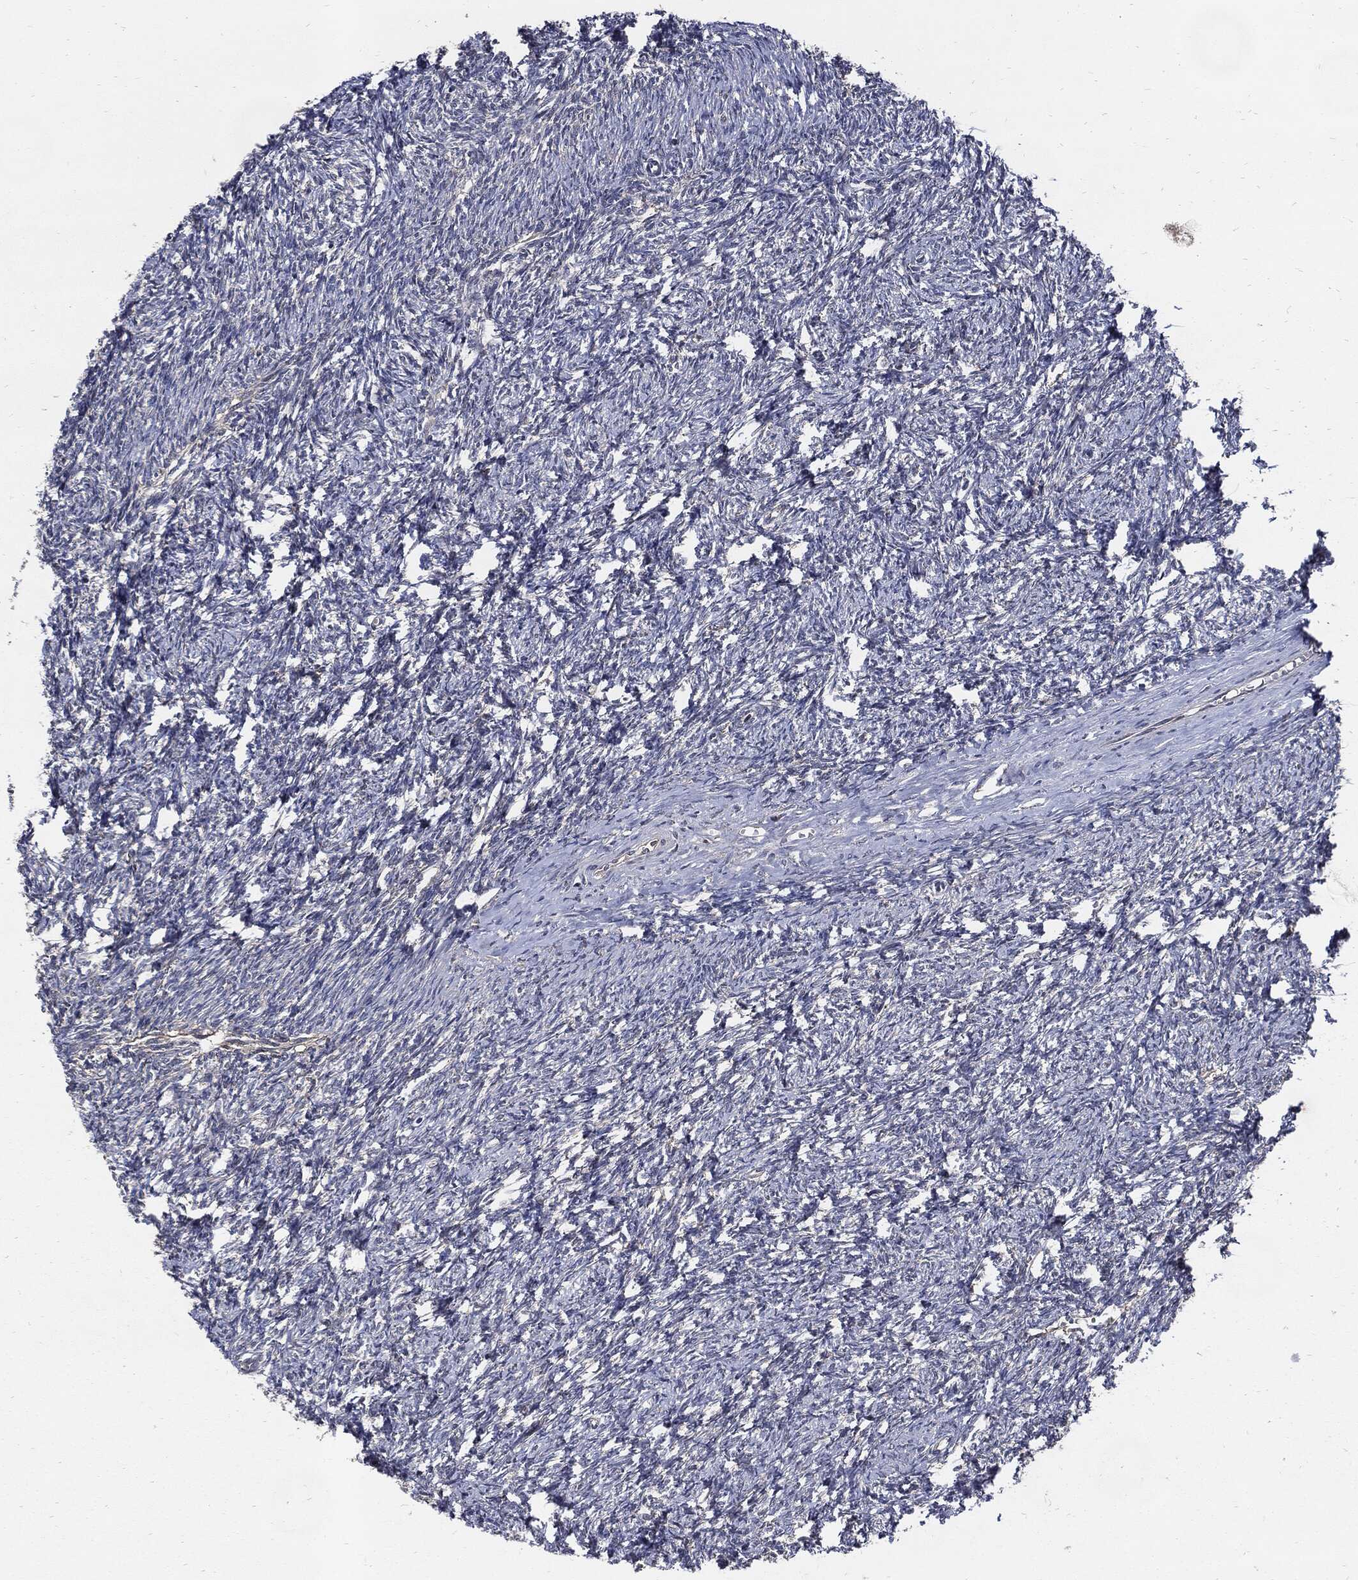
{"staining": {"intensity": "weak", "quantity": "25%-75%", "location": "cytoplasmic/membranous"}, "tissue": "ovary", "cell_type": "Follicle cells", "image_type": "normal", "snomed": [{"axis": "morphology", "description": "Normal tissue, NOS"}, {"axis": "topography", "description": "Fallopian tube"}, {"axis": "topography", "description": "Ovary"}], "caption": "The immunohistochemical stain shows weak cytoplasmic/membranous staining in follicle cells of benign ovary.", "gene": "SLC31A2", "patient": {"sex": "female", "age": 33}}